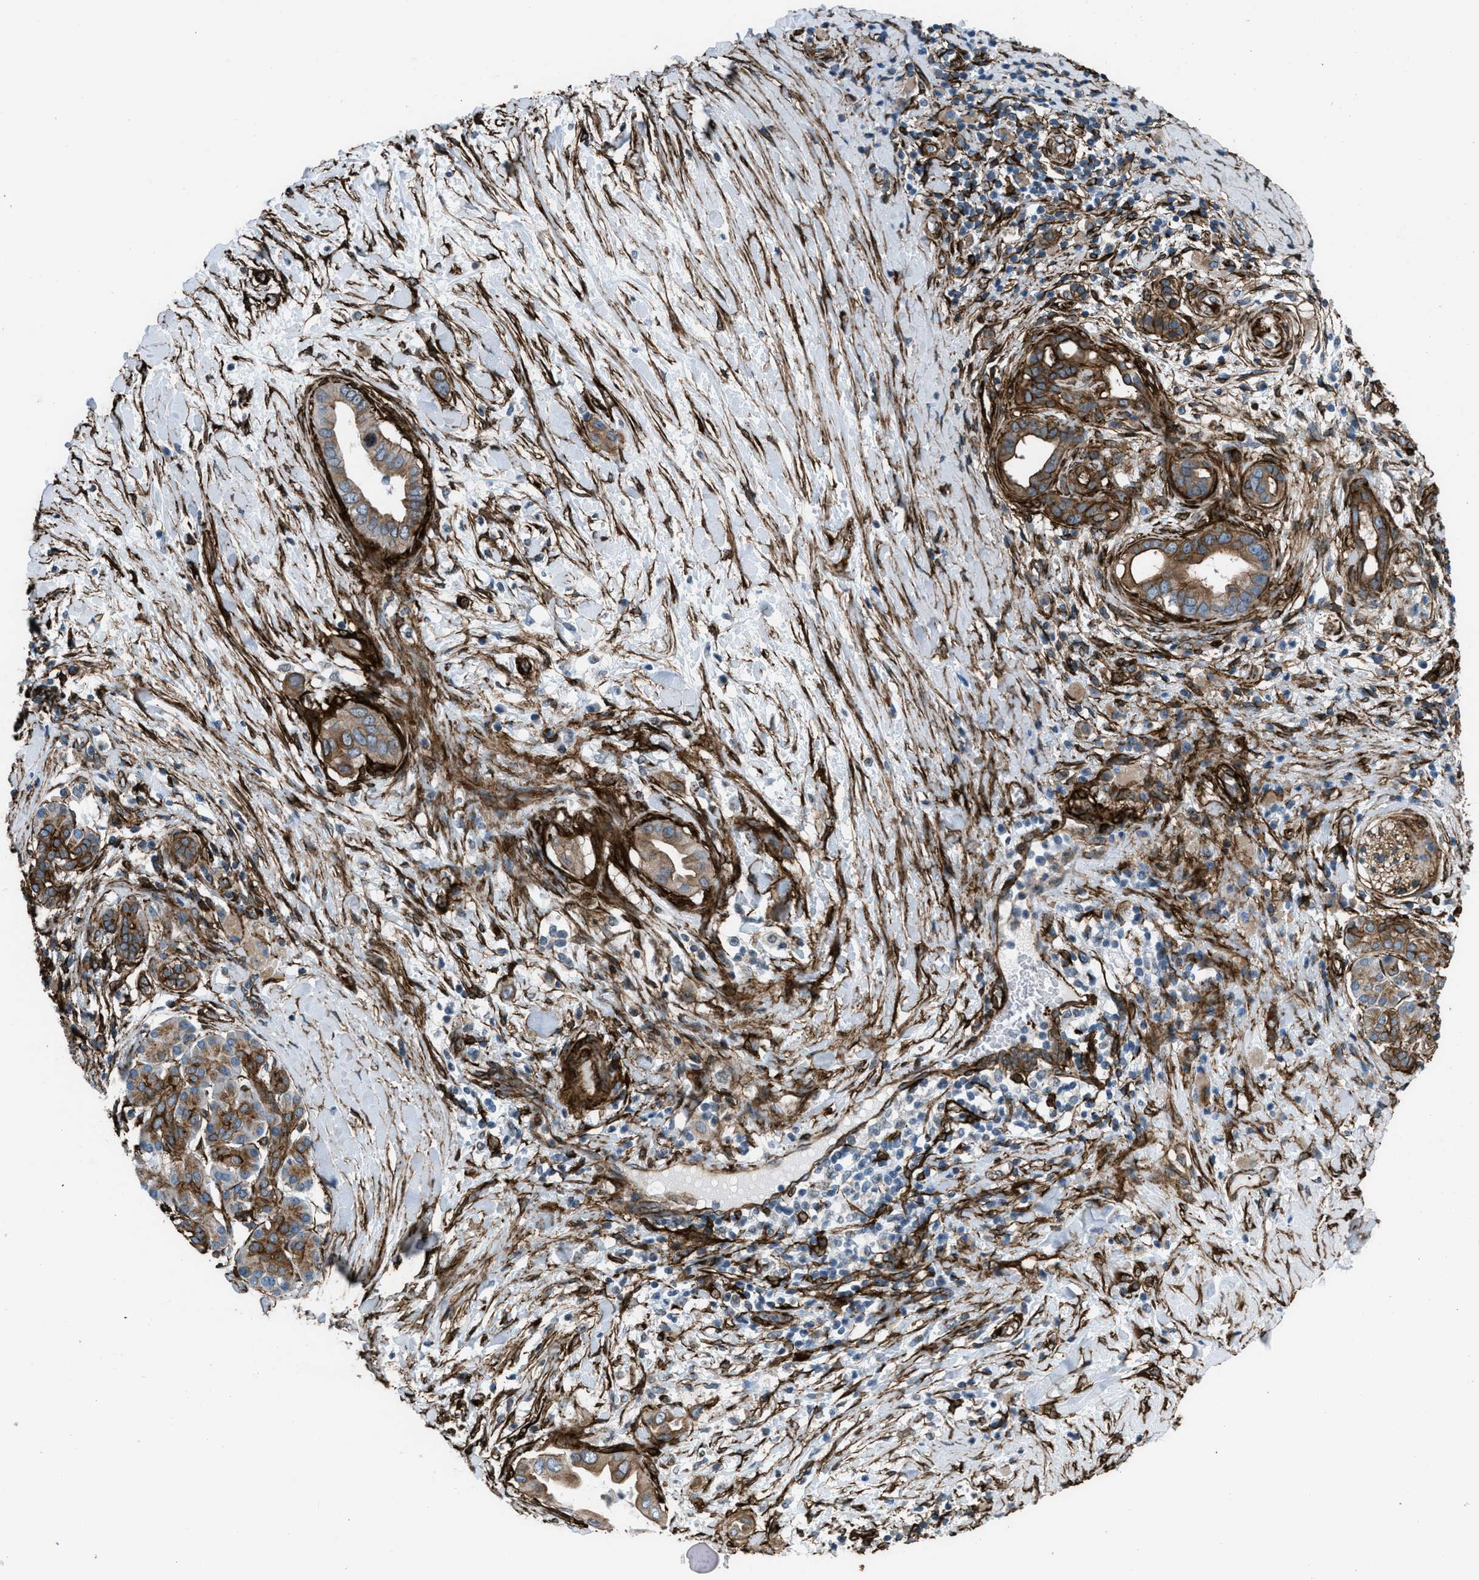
{"staining": {"intensity": "moderate", "quantity": ">75%", "location": "cytoplasmic/membranous"}, "tissue": "pancreatic cancer", "cell_type": "Tumor cells", "image_type": "cancer", "snomed": [{"axis": "morphology", "description": "Adenocarcinoma, NOS"}, {"axis": "topography", "description": "Pancreas"}], "caption": "Immunohistochemical staining of human adenocarcinoma (pancreatic) demonstrates moderate cytoplasmic/membranous protein positivity in approximately >75% of tumor cells.", "gene": "CALD1", "patient": {"sex": "male", "age": 55}}